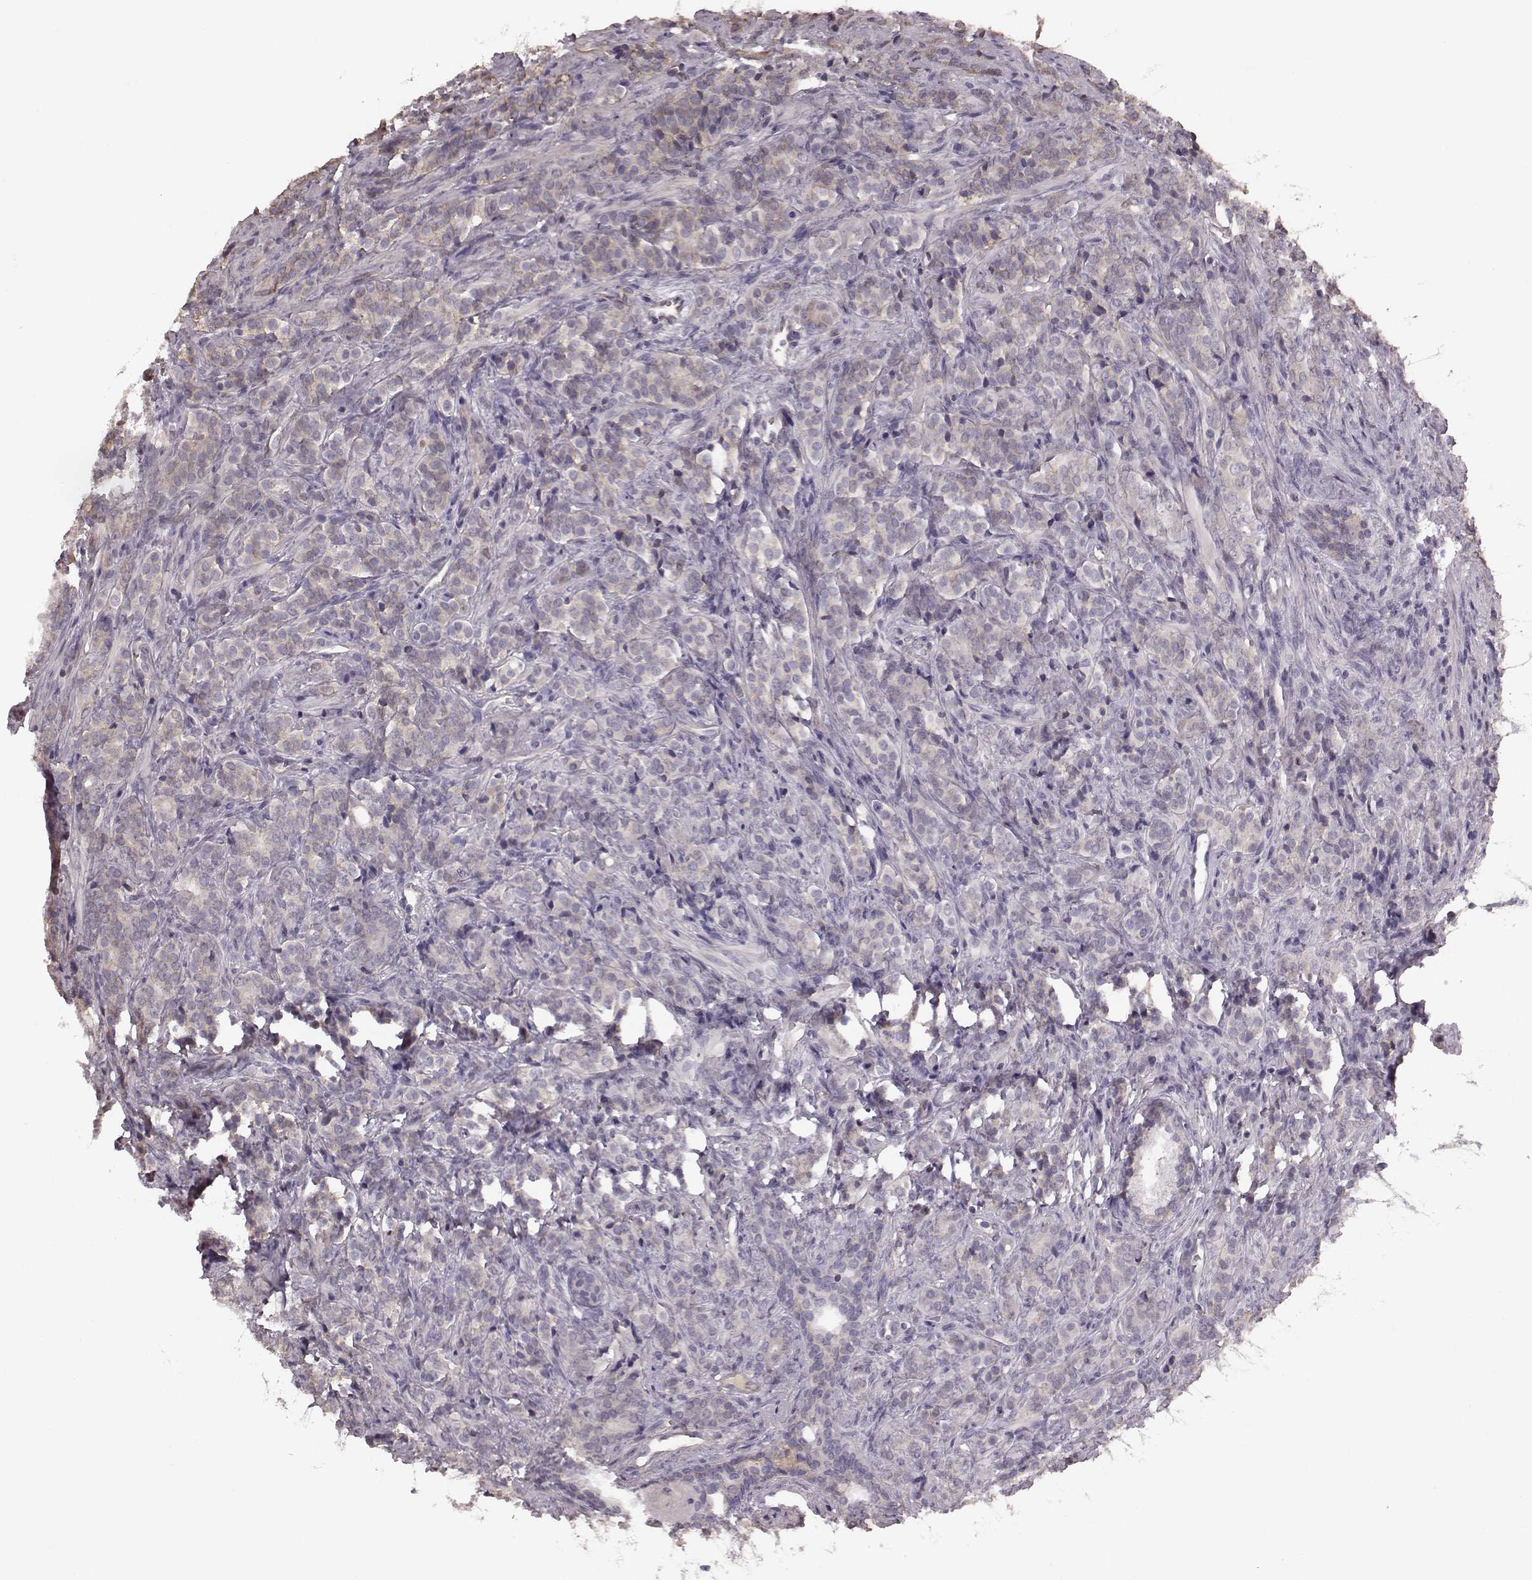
{"staining": {"intensity": "negative", "quantity": "none", "location": "none"}, "tissue": "prostate cancer", "cell_type": "Tumor cells", "image_type": "cancer", "snomed": [{"axis": "morphology", "description": "Adenocarcinoma, High grade"}, {"axis": "topography", "description": "Prostate"}], "caption": "Immunohistochemistry histopathology image of prostate cancer (adenocarcinoma (high-grade)) stained for a protein (brown), which demonstrates no positivity in tumor cells.", "gene": "PDCD1", "patient": {"sex": "male", "age": 84}}